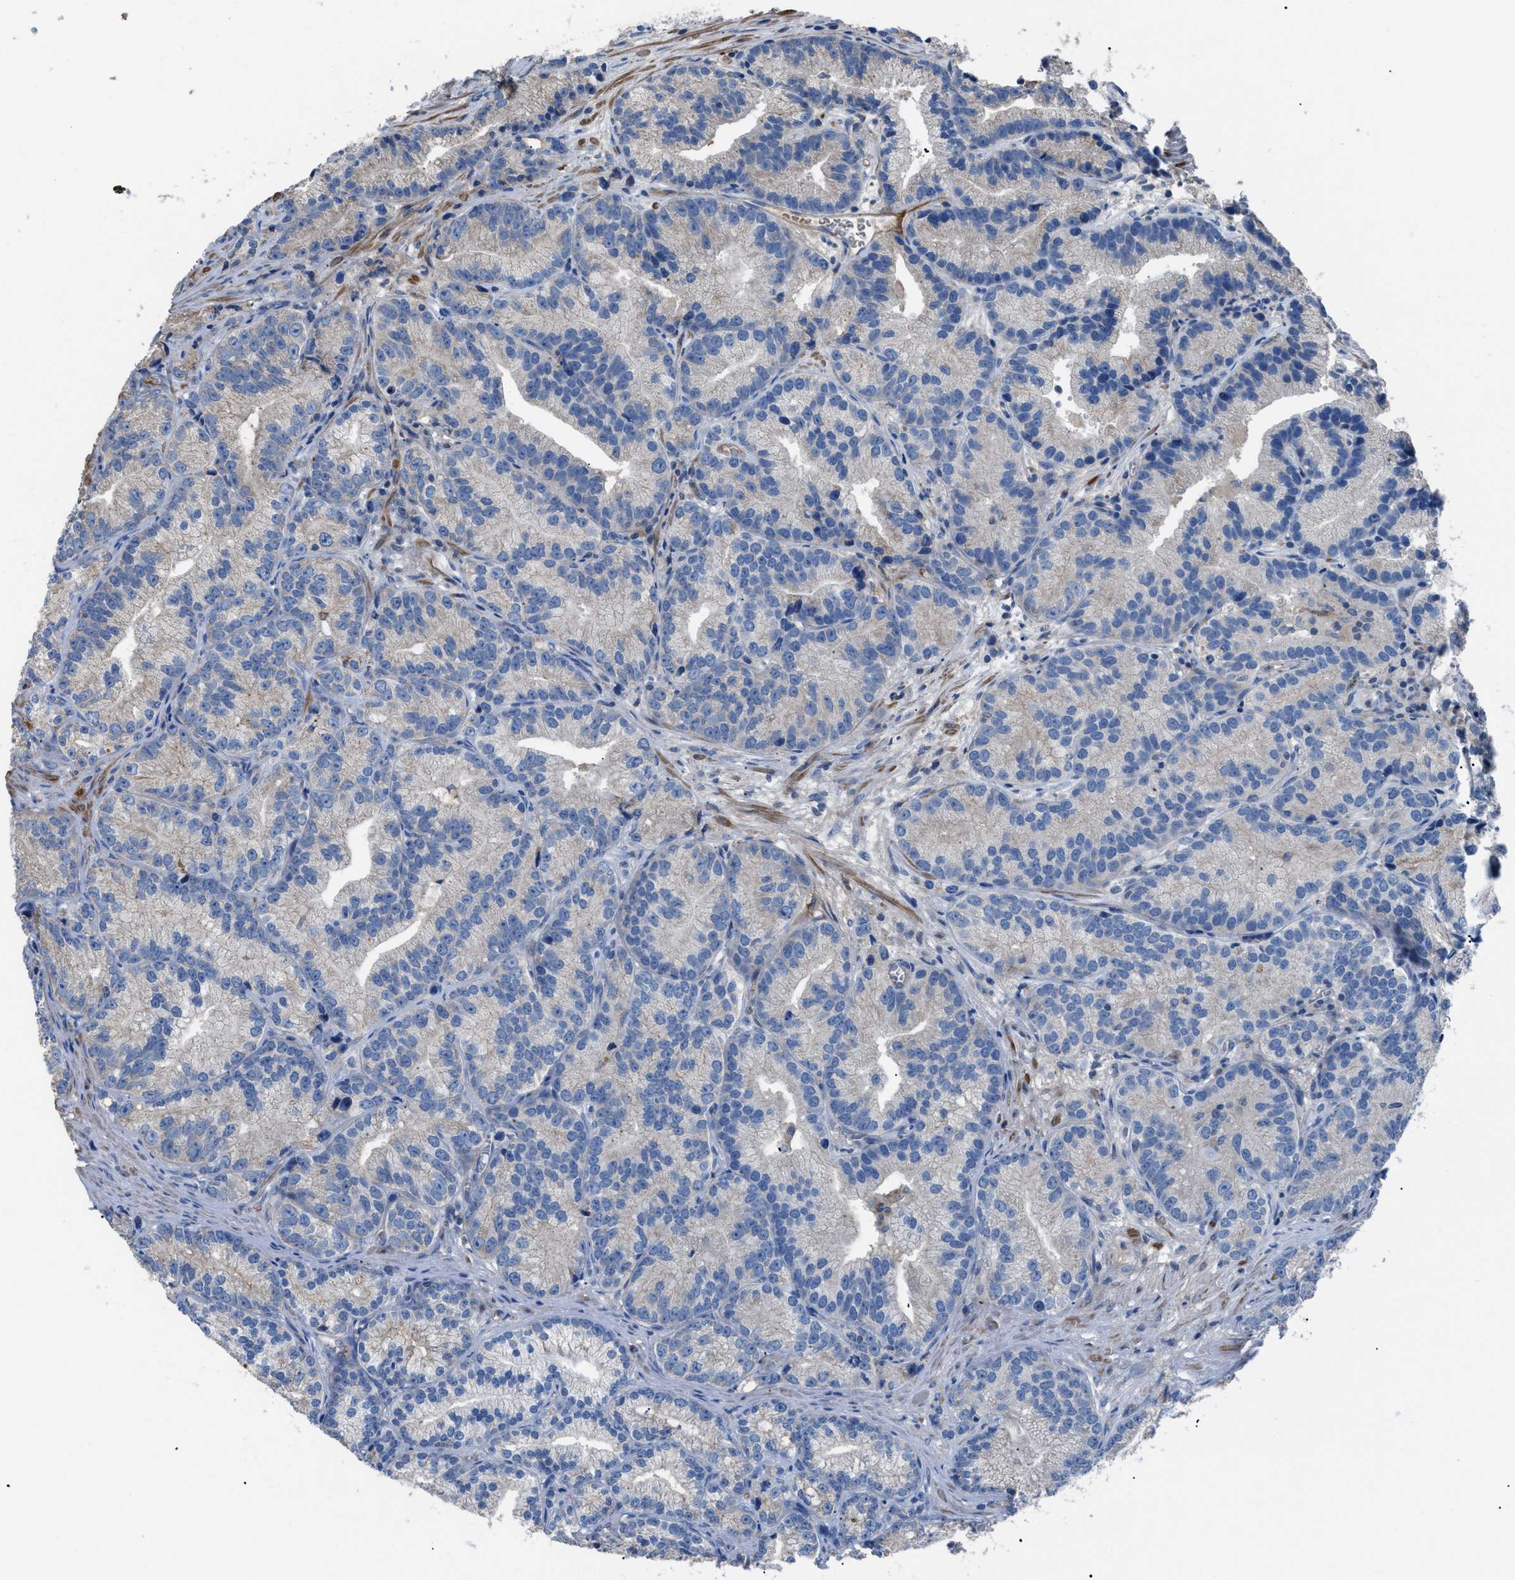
{"staining": {"intensity": "weak", "quantity": "<25%", "location": "cytoplasmic/membranous"}, "tissue": "prostate cancer", "cell_type": "Tumor cells", "image_type": "cancer", "snomed": [{"axis": "morphology", "description": "Adenocarcinoma, Low grade"}, {"axis": "topography", "description": "Prostate"}], "caption": "High magnification brightfield microscopy of prostate cancer (adenocarcinoma (low-grade)) stained with DAB (brown) and counterstained with hematoxylin (blue): tumor cells show no significant staining.", "gene": "SGCZ", "patient": {"sex": "male", "age": 89}}